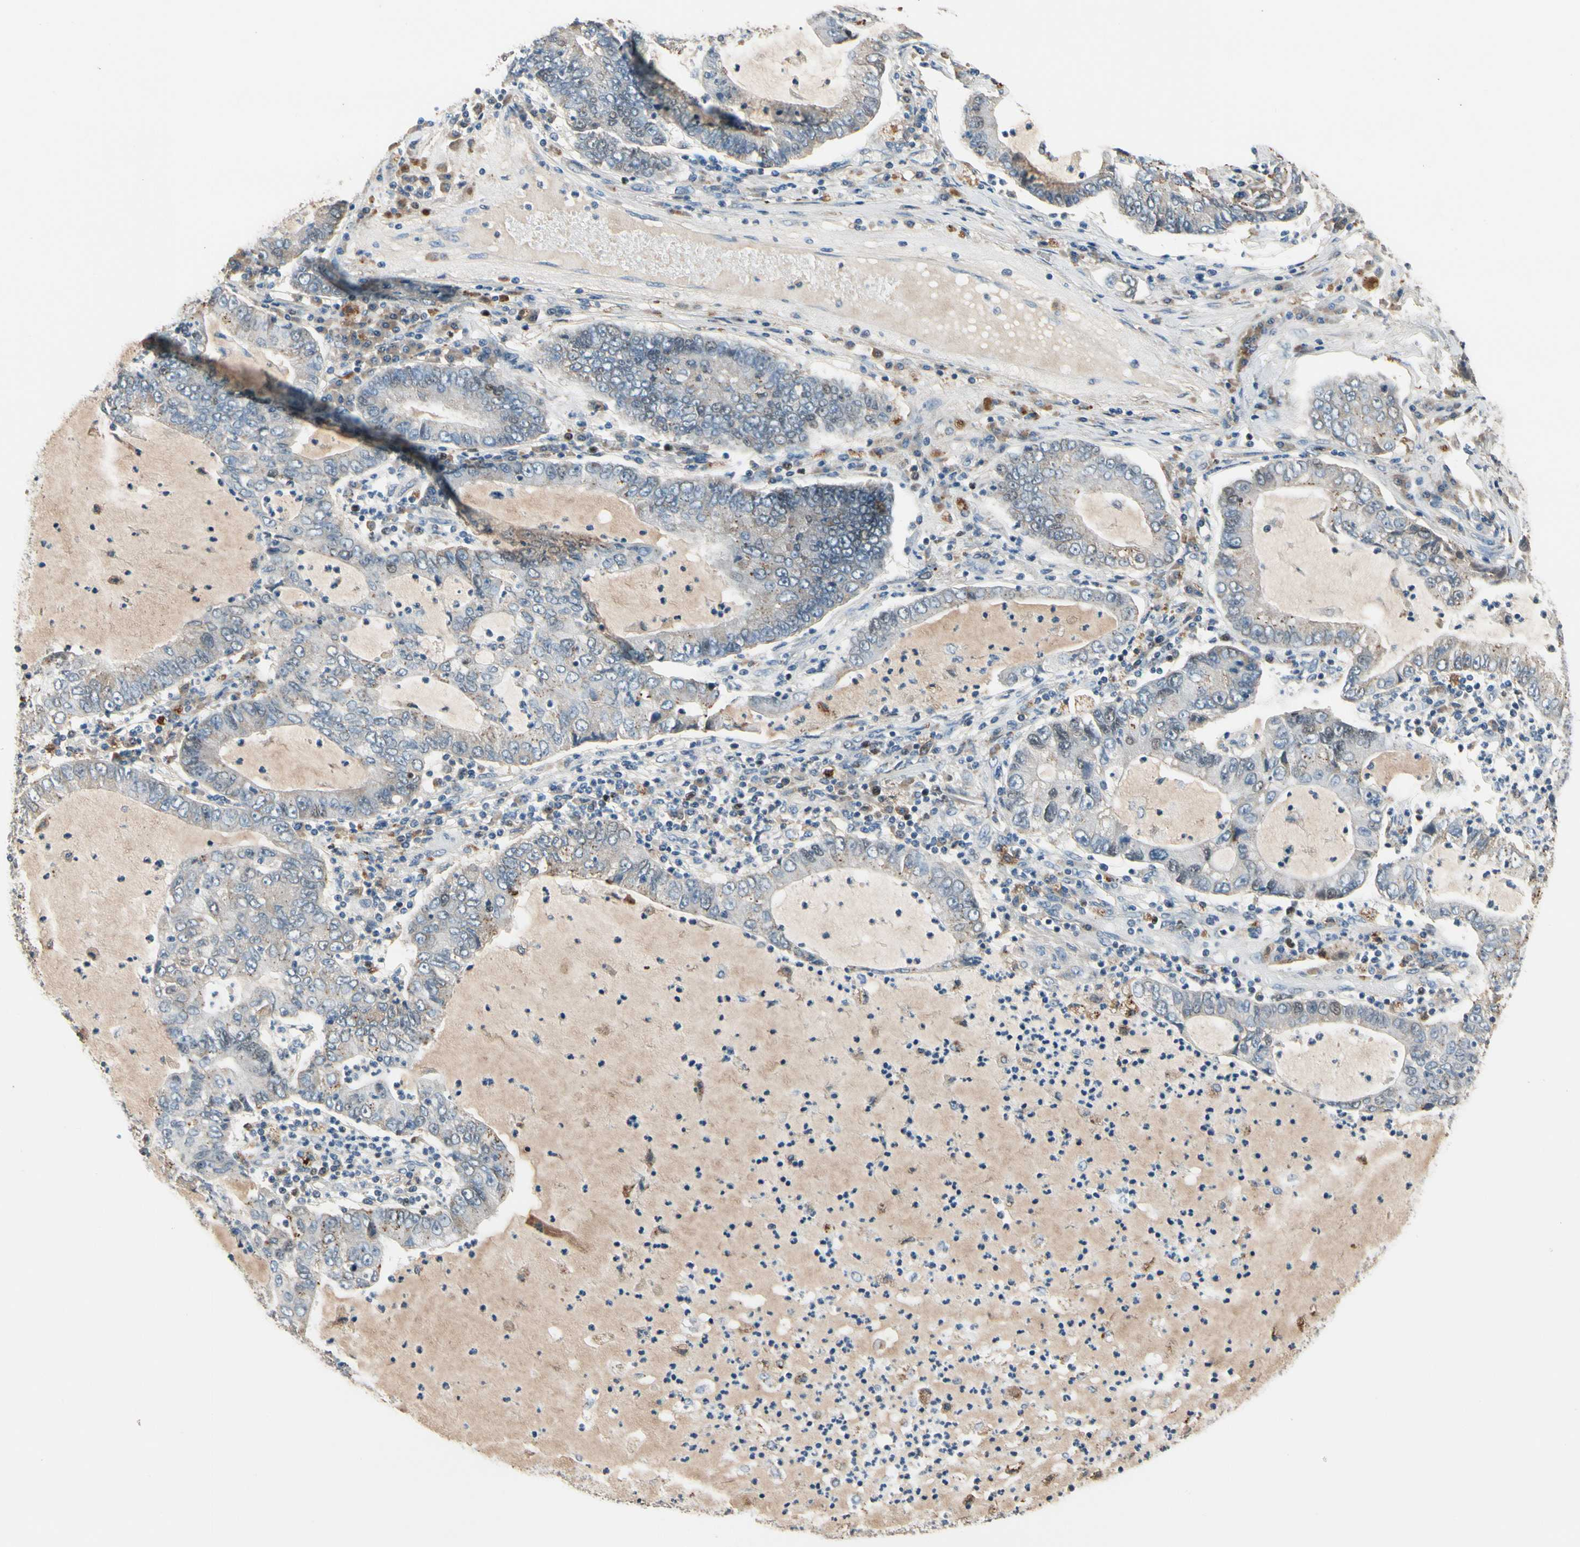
{"staining": {"intensity": "negative", "quantity": "none", "location": "none"}, "tissue": "lung cancer", "cell_type": "Tumor cells", "image_type": "cancer", "snomed": [{"axis": "morphology", "description": "Adenocarcinoma, NOS"}, {"axis": "topography", "description": "Lung"}], "caption": "Human lung cancer (adenocarcinoma) stained for a protein using IHC demonstrates no expression in tumor cells.", "gene": "ZKSCAN4", "patient": {"sex": "female", "age": 51}}